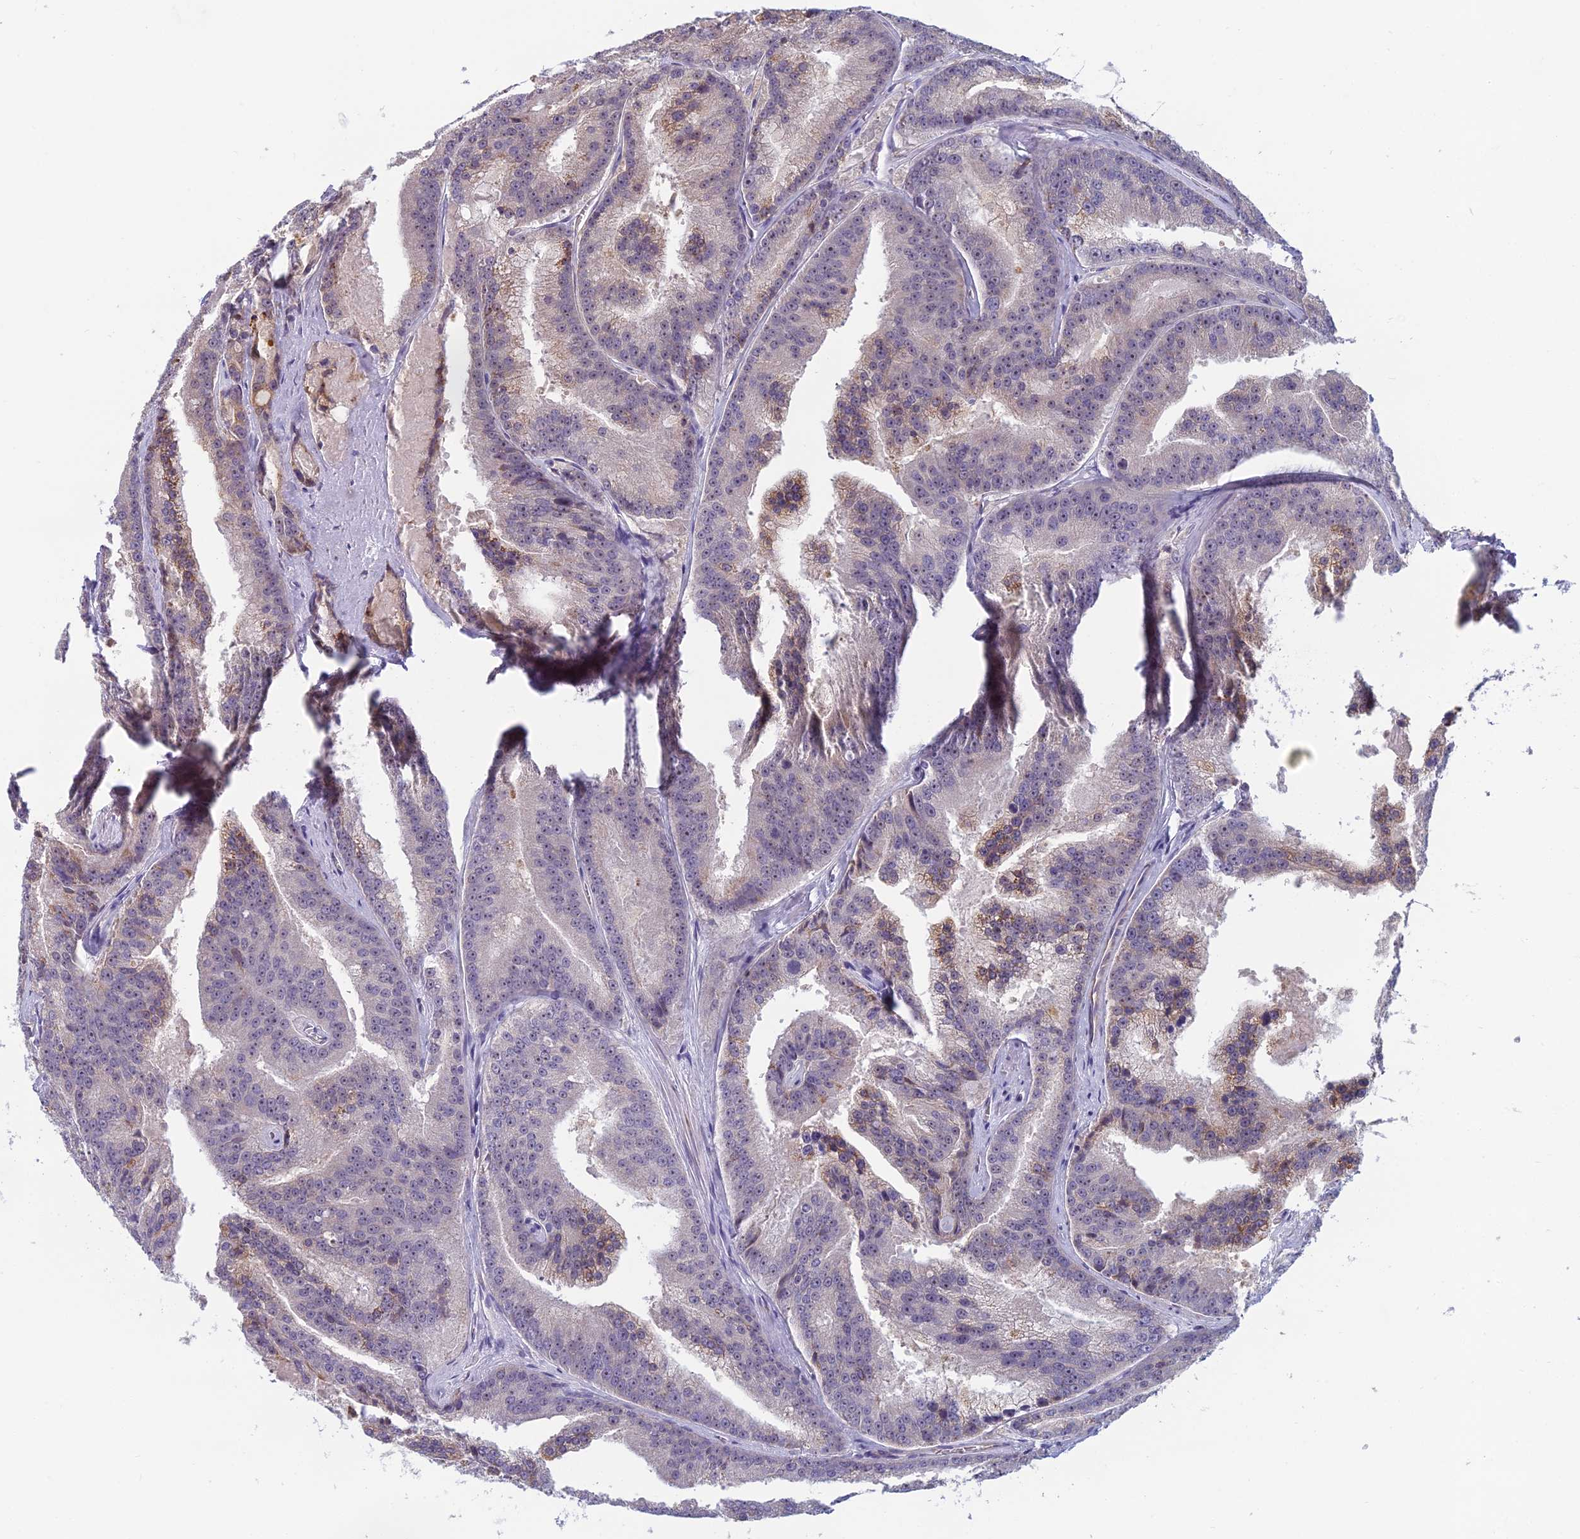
{"staining": {"intensity": "moderate", "quantity": ">75%", "location": "nuclear"}, "tissue": "prostate cancer", "cell_type": "Tumor cells", "image_type": "cancer", "snomed": [{"axis": "morphology", "description": "Adenocarcinoma, High grade"}, {"axis": "topography", "description": "Prostate"}], "caption": "Prostate adenocarcinoma (high-grade) was stained to show a protein in brown. There is medium levels of moderate nuclear staining in about >75% of tumor cells.", "gene": "NOC2L", "patient": {"sex": "male", "age": 61}}